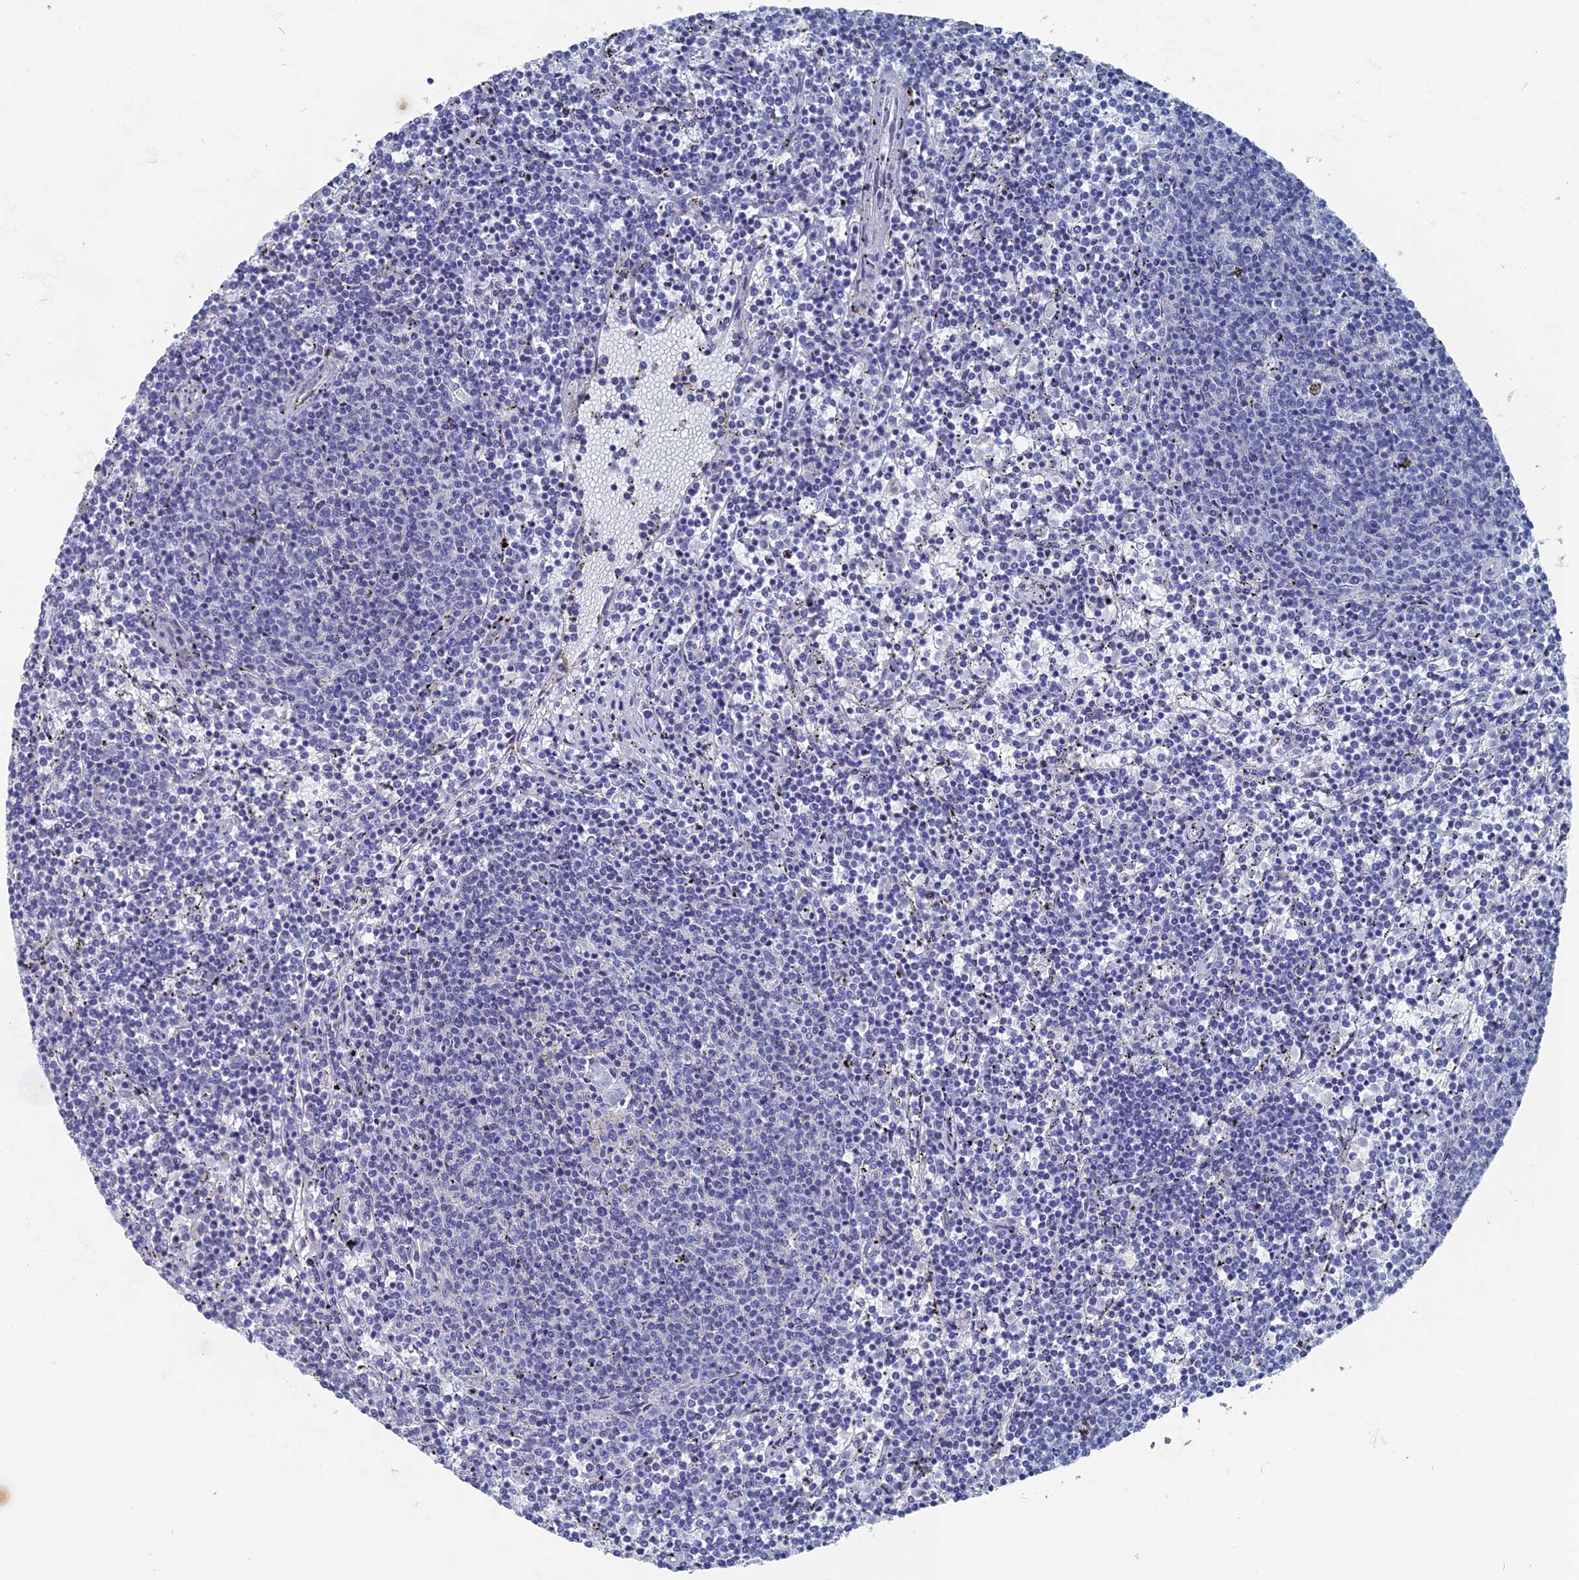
{"staining": {"intensity": "negative", "quantity": "none", "location": "none"}, "tissue": "lymphoma", "cell_type": "Tumor cells", "image_type": "cancer", "snomed": [{"axis": "morphology", "description": "Malignant lymphoma, non-Hodgkin's type, Low grade"}, {"axis": "topography", "description": "Spleen"}], "caption": "The histopathology image shows no staining of tumor cells in low-grade malignant lymphoma, non-Hodgkin's type. (Stains: DAB (3,3'-diaminobenzidine) IHC with hematoxylin counter stain, Microscopy: brightfield microscopy at high magnification).", "gene": "HIGD1A", "patient": {"sex": "female", "age": 50}}